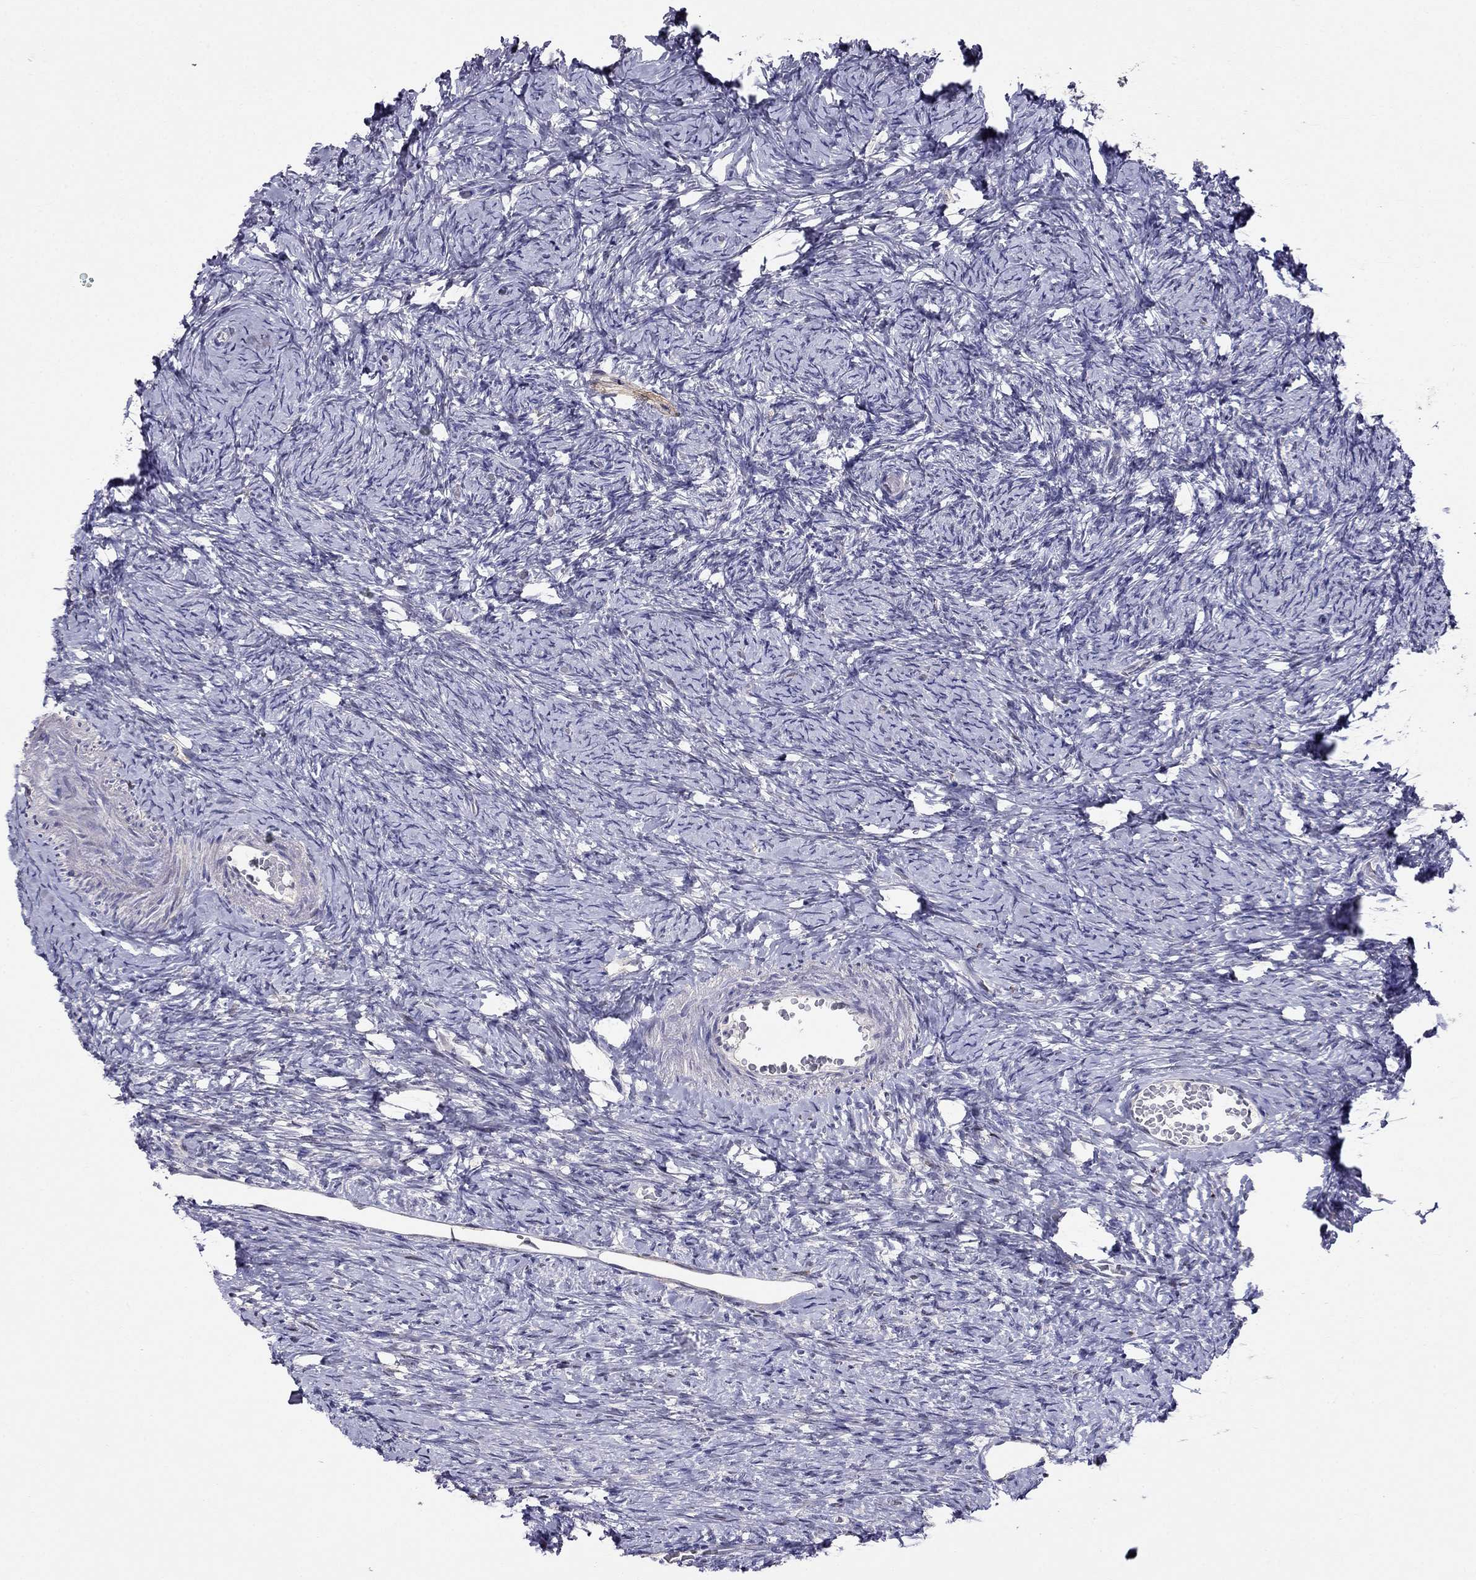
{"staining": {"intensity": "negative", "quantity": "none", "location": "none"}, "tissue": "ovary", "cell_type": "Follicle cells", "image_type": "normal", "snomed": [{"axis": "morphology", "description": "Normal tissue, NOS"}, {"axis": "topography", "description": "Ovary"}], "caption": "IHC photomicrograph of benign ovary: ovary stained with DAB (3,3'-diaminobenzidine) reveals no significant protein staining in follicle cells. (Stains: DAB immunohistochemistry (IHC) with hematoxylin counter stain, Microscopy: brightfield microscopy at high magnification).", "gene": "MAGEB4", "patient": {"sex": "female", "age": 39}}